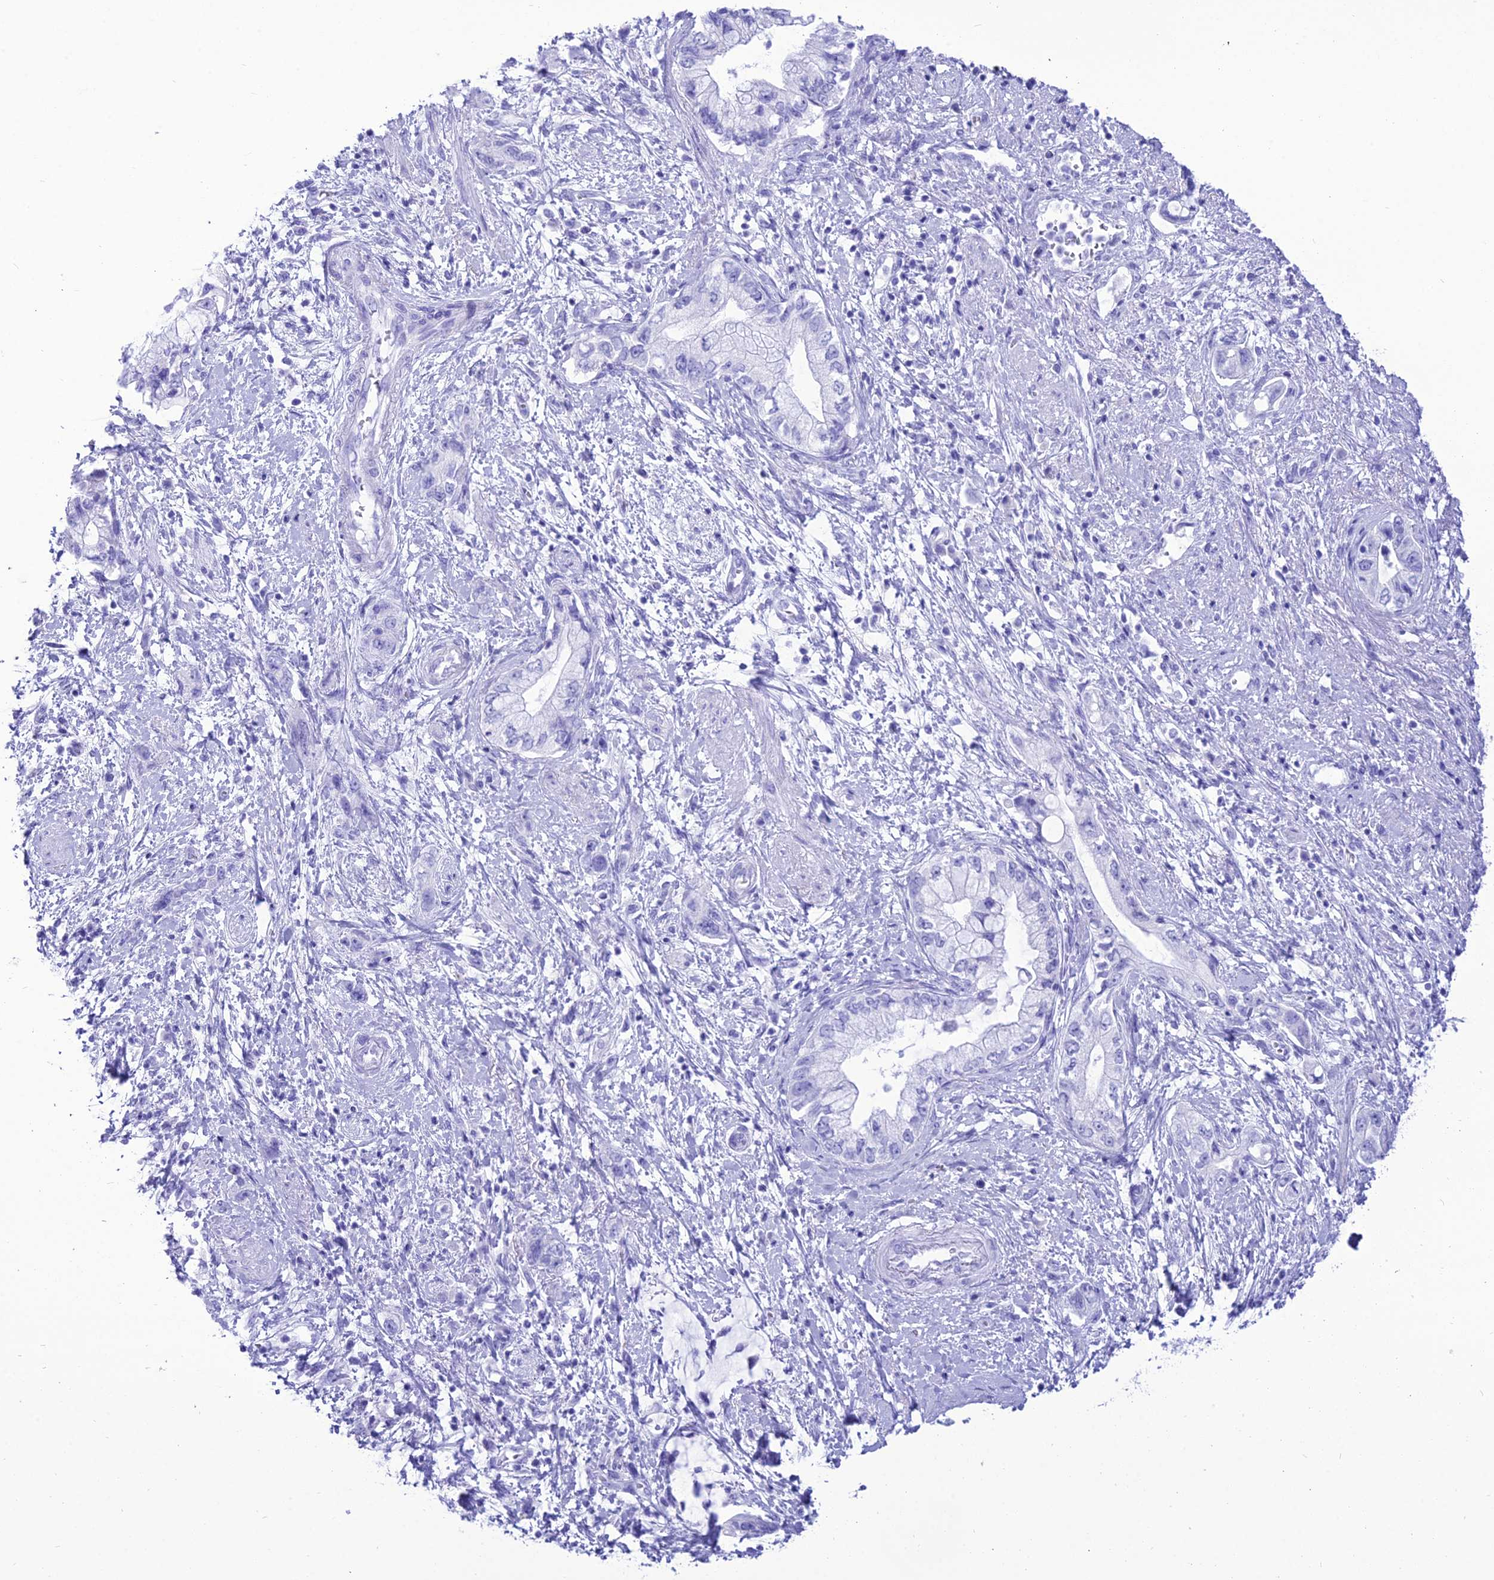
{"staining": {"intensity": "negative", "quantity": "none", "location": "none"}, "tissue": "pancreatic cancer", "cell_type": "Tumor cells", "image_type": "cancer", "snomed": [{"axis": "morphology", "description": "Adenocarcinoma, NOS"}, {"axis": "topography", "description": "Pancreas"}], "caption": "Adenocarcinoma (pancreatic) was stained to show a protein in brown. There is no significant staining in tumor cells. Brightfield microscopy of IHC stained with DAB (brown) and hematoxylin (blue), captured at high magnification.", "gene": "PNMA5", "patient": {"sex": "female", "age": 73}}